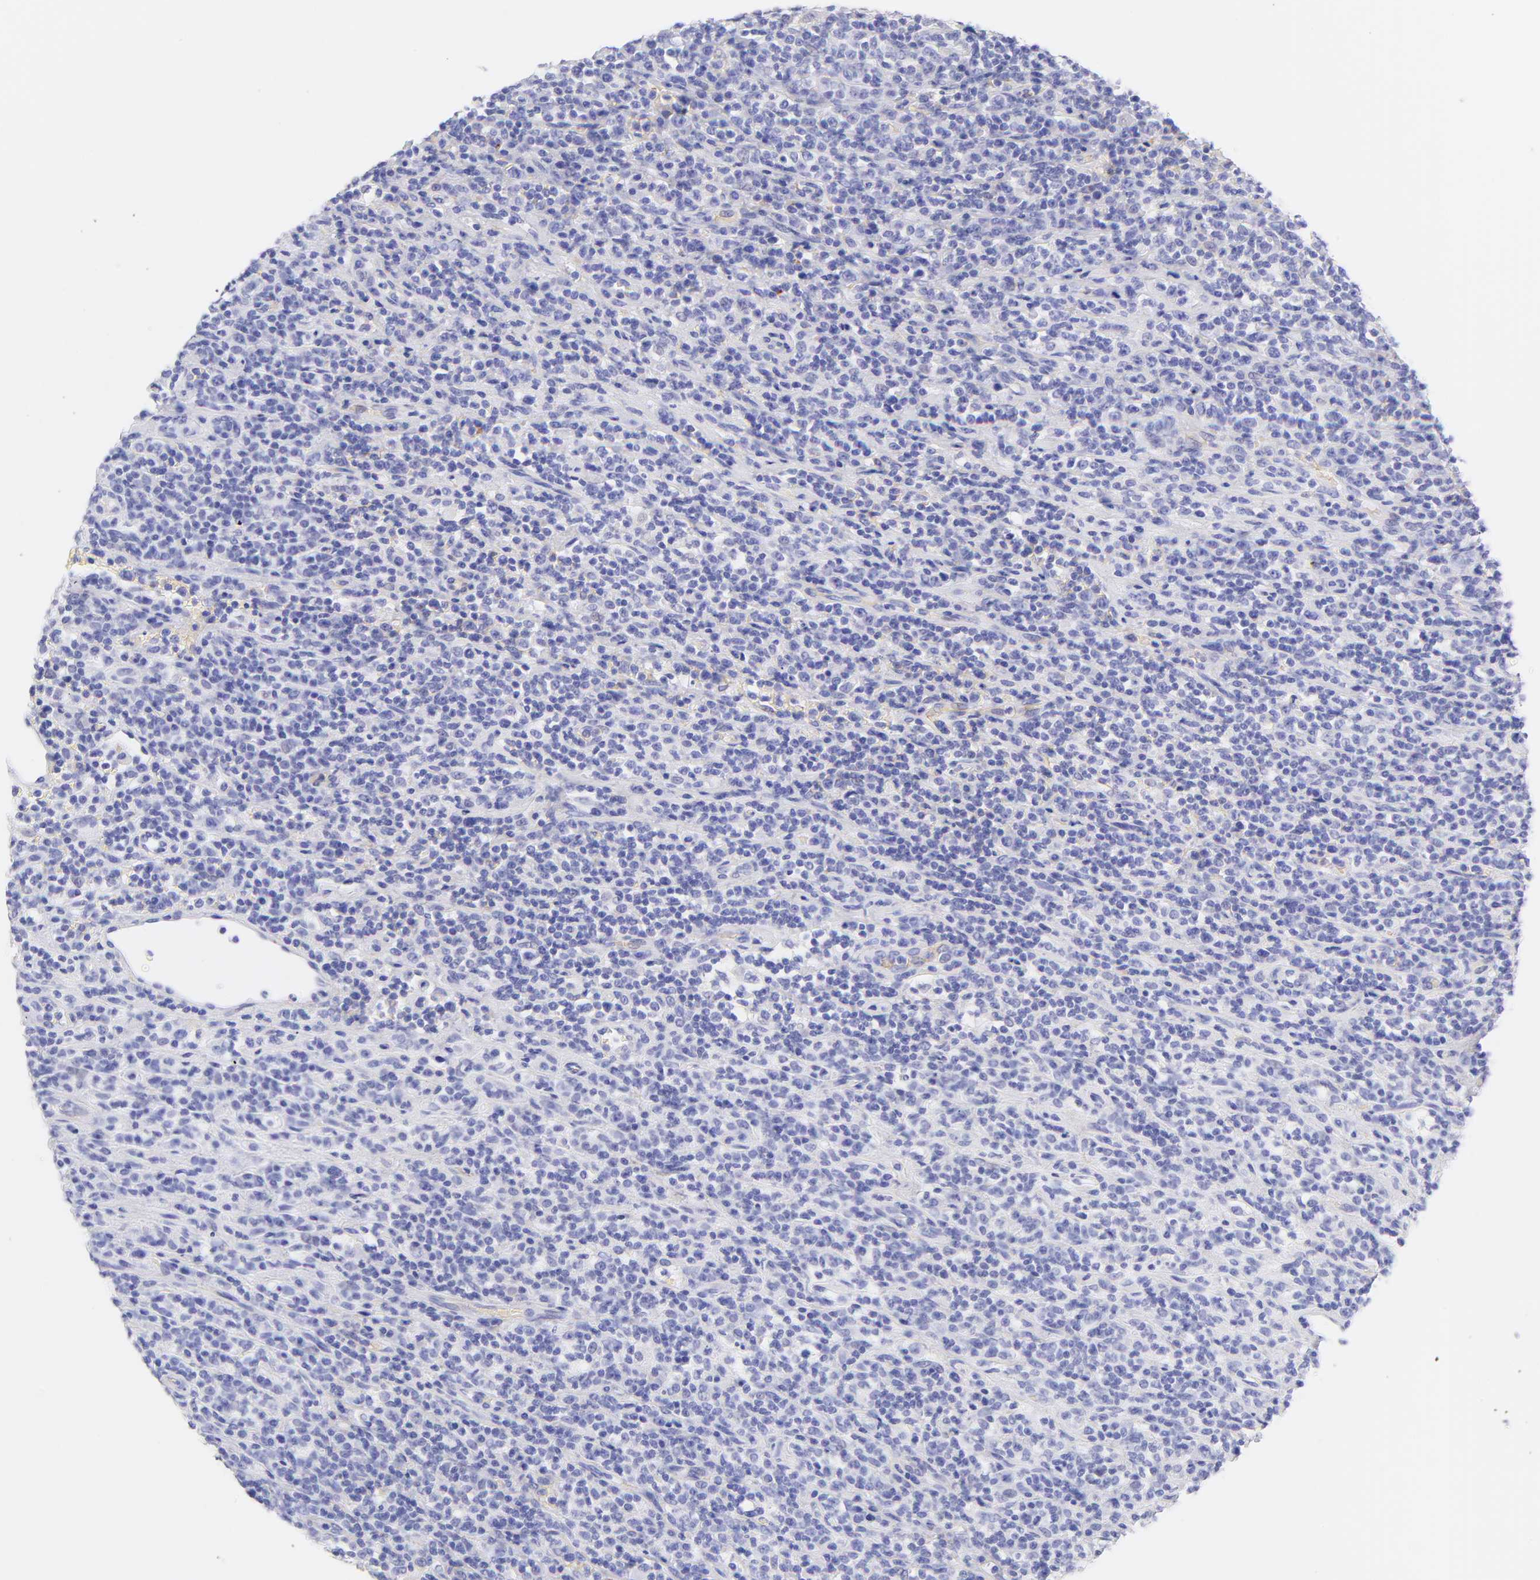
{"staining": {"intensity": "negative", "quantity": "none", "location": "none"}, "tissue": "lymphoma", "cell_type": "Tumor cells", "image_type": "cancer", "snomed": [{"axis": "morphology", "description": "Hodgkin's disease, NOS"}, {"axis": "topography", "description": "Lymph node"}], "caption": "IHC micrograph of neoplastic tissue: human Hodgkin's disease stained with DAB shows no significant protein staining in tumor cells.", "gene": "FRMPD3", "patient": {"sex": "male", "age": 65}}